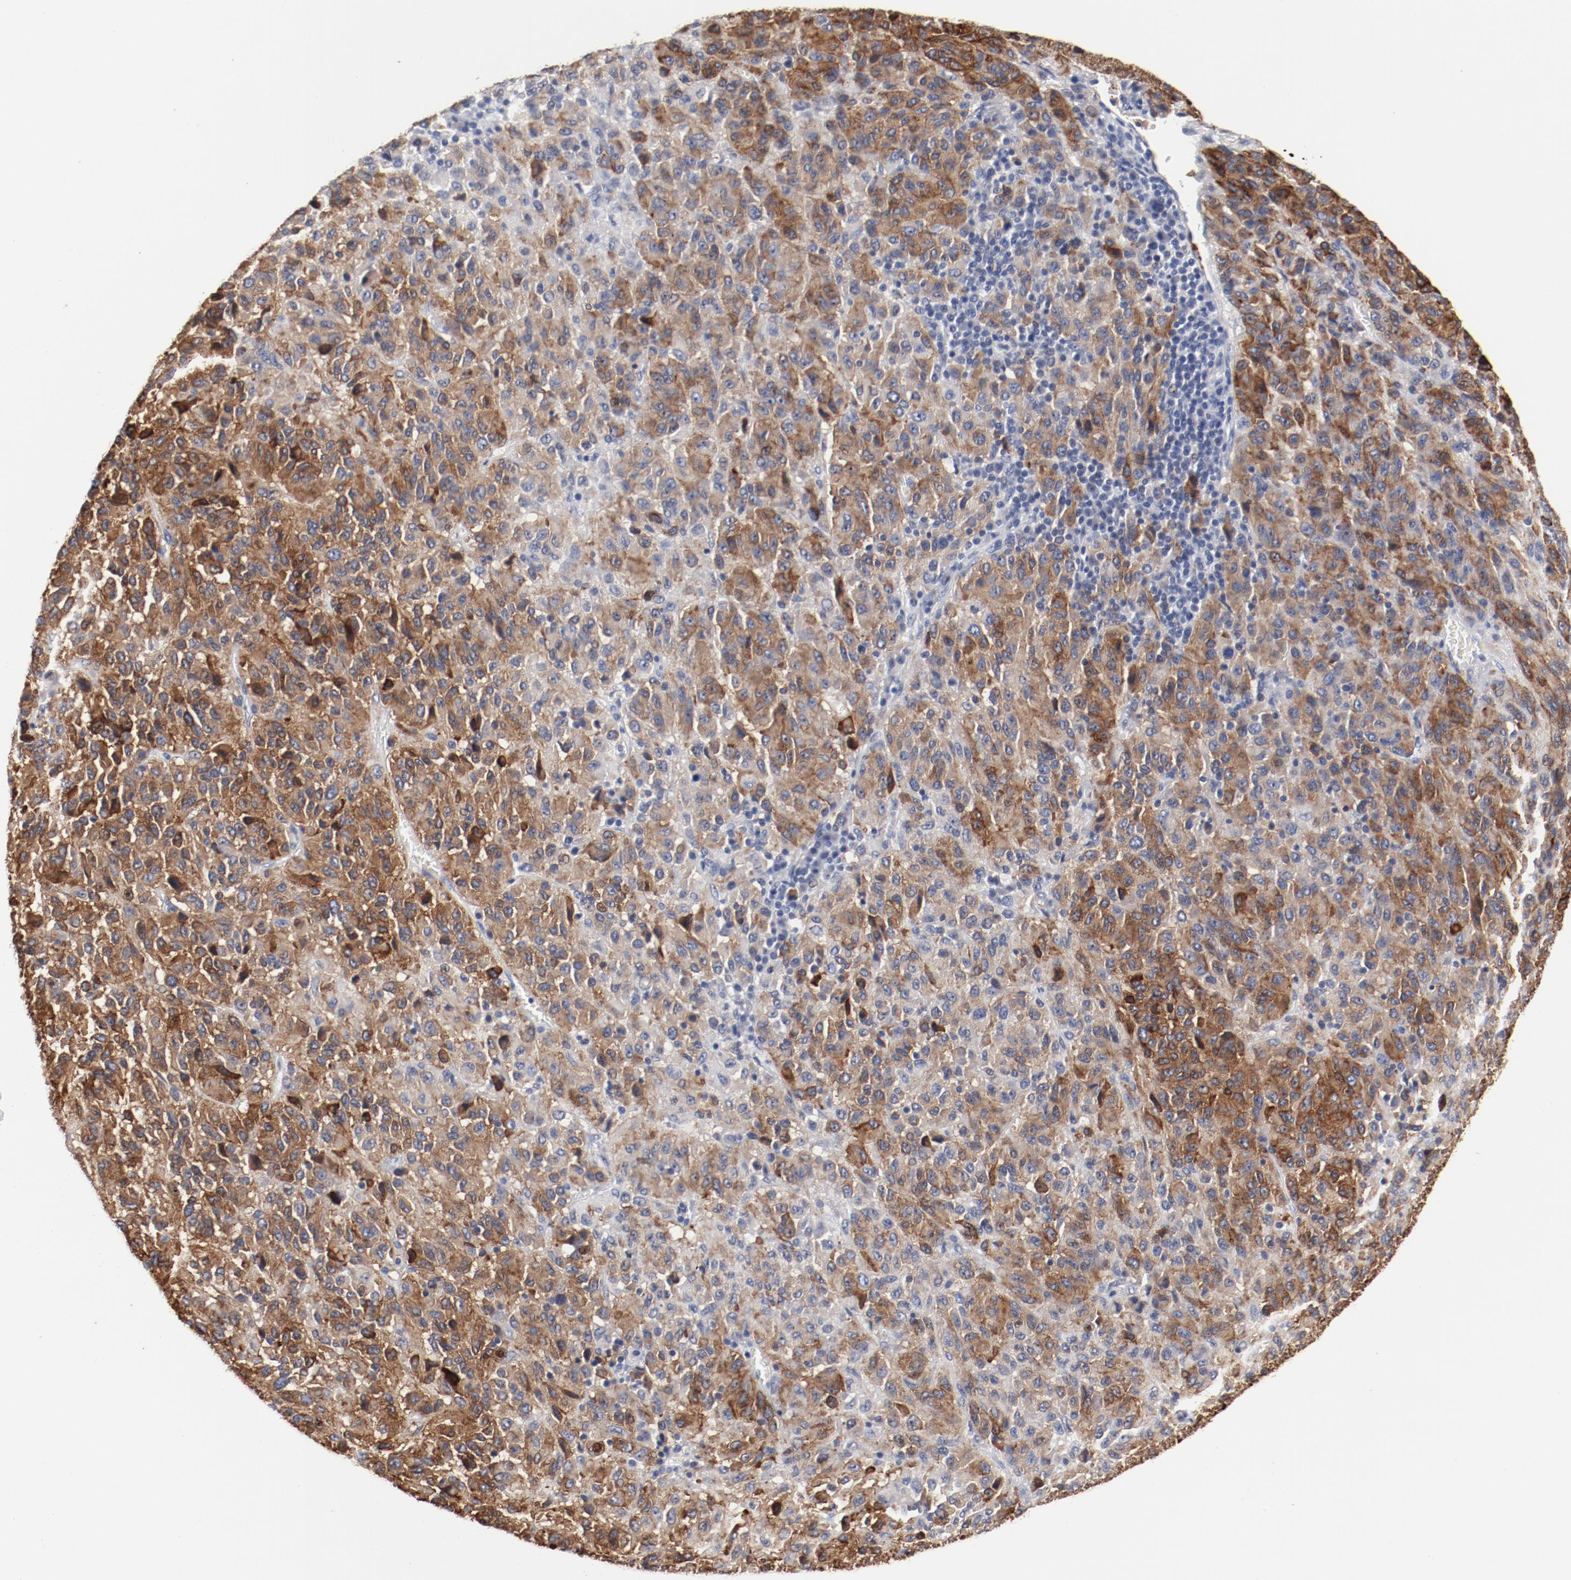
{"staining": {"intensity": "strong", "quantity": ">75%", "location": "cytoplasmic/membranous"}, "tissue": "melanoma", "cell_type": "Tumor cells", "image_type": "cancer", "snomed": [{"axis": "morphology", "description": "Malignant melanoma, Metastatic site"}, {"axis": "topography", "description": "Lung"}], "caption": "Strong cytoplasmic/membranous protein staining is identified in about >75% of tumor cells in malignant melanoma (metastatic site).", "gene": "GPR143", "patient": {"sex": "male", "age": 64}}